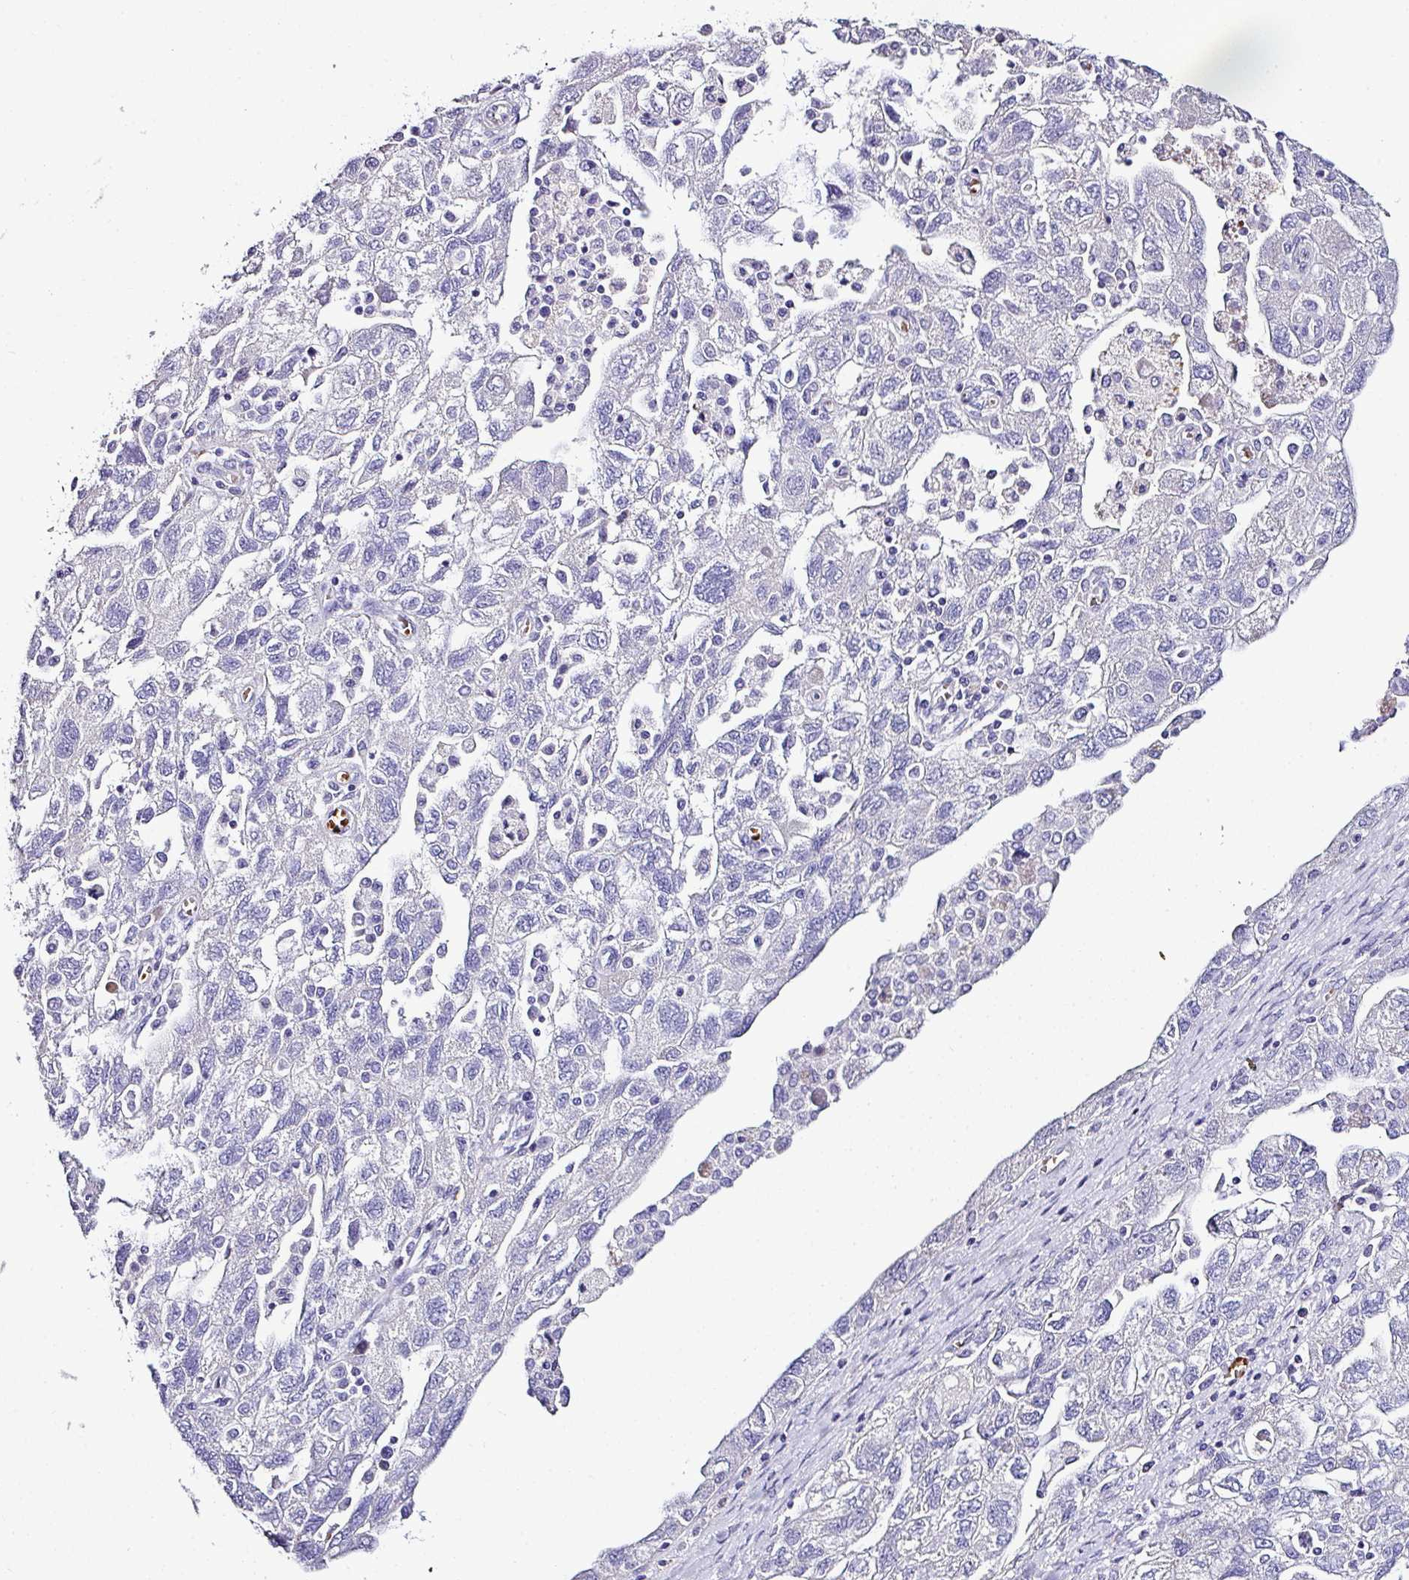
{"staining": {"intensity": "negative", "quantity": "none", "location": "none"}, "tissue": "ovarian cancer", "cell_type": "Tumor cells", "image_type": "cancer", "snomed": [{"axis": "morphology", "description": "Carcinoma, NOS"}, {"axis": "morphology", "description": "Cystadenocarcinoma, serous, NOS"}, {"axis": "topography", "description": "Ovary"}], "caption": "A high-resolution micrograph shows immunohistochemistry (IHC) staining of ovarian serous cystadenocarcinoma, which displays no significant expression in tumor cells.", "gene": "NAPSA", "patient": {"sex": "female", "age": 69}}